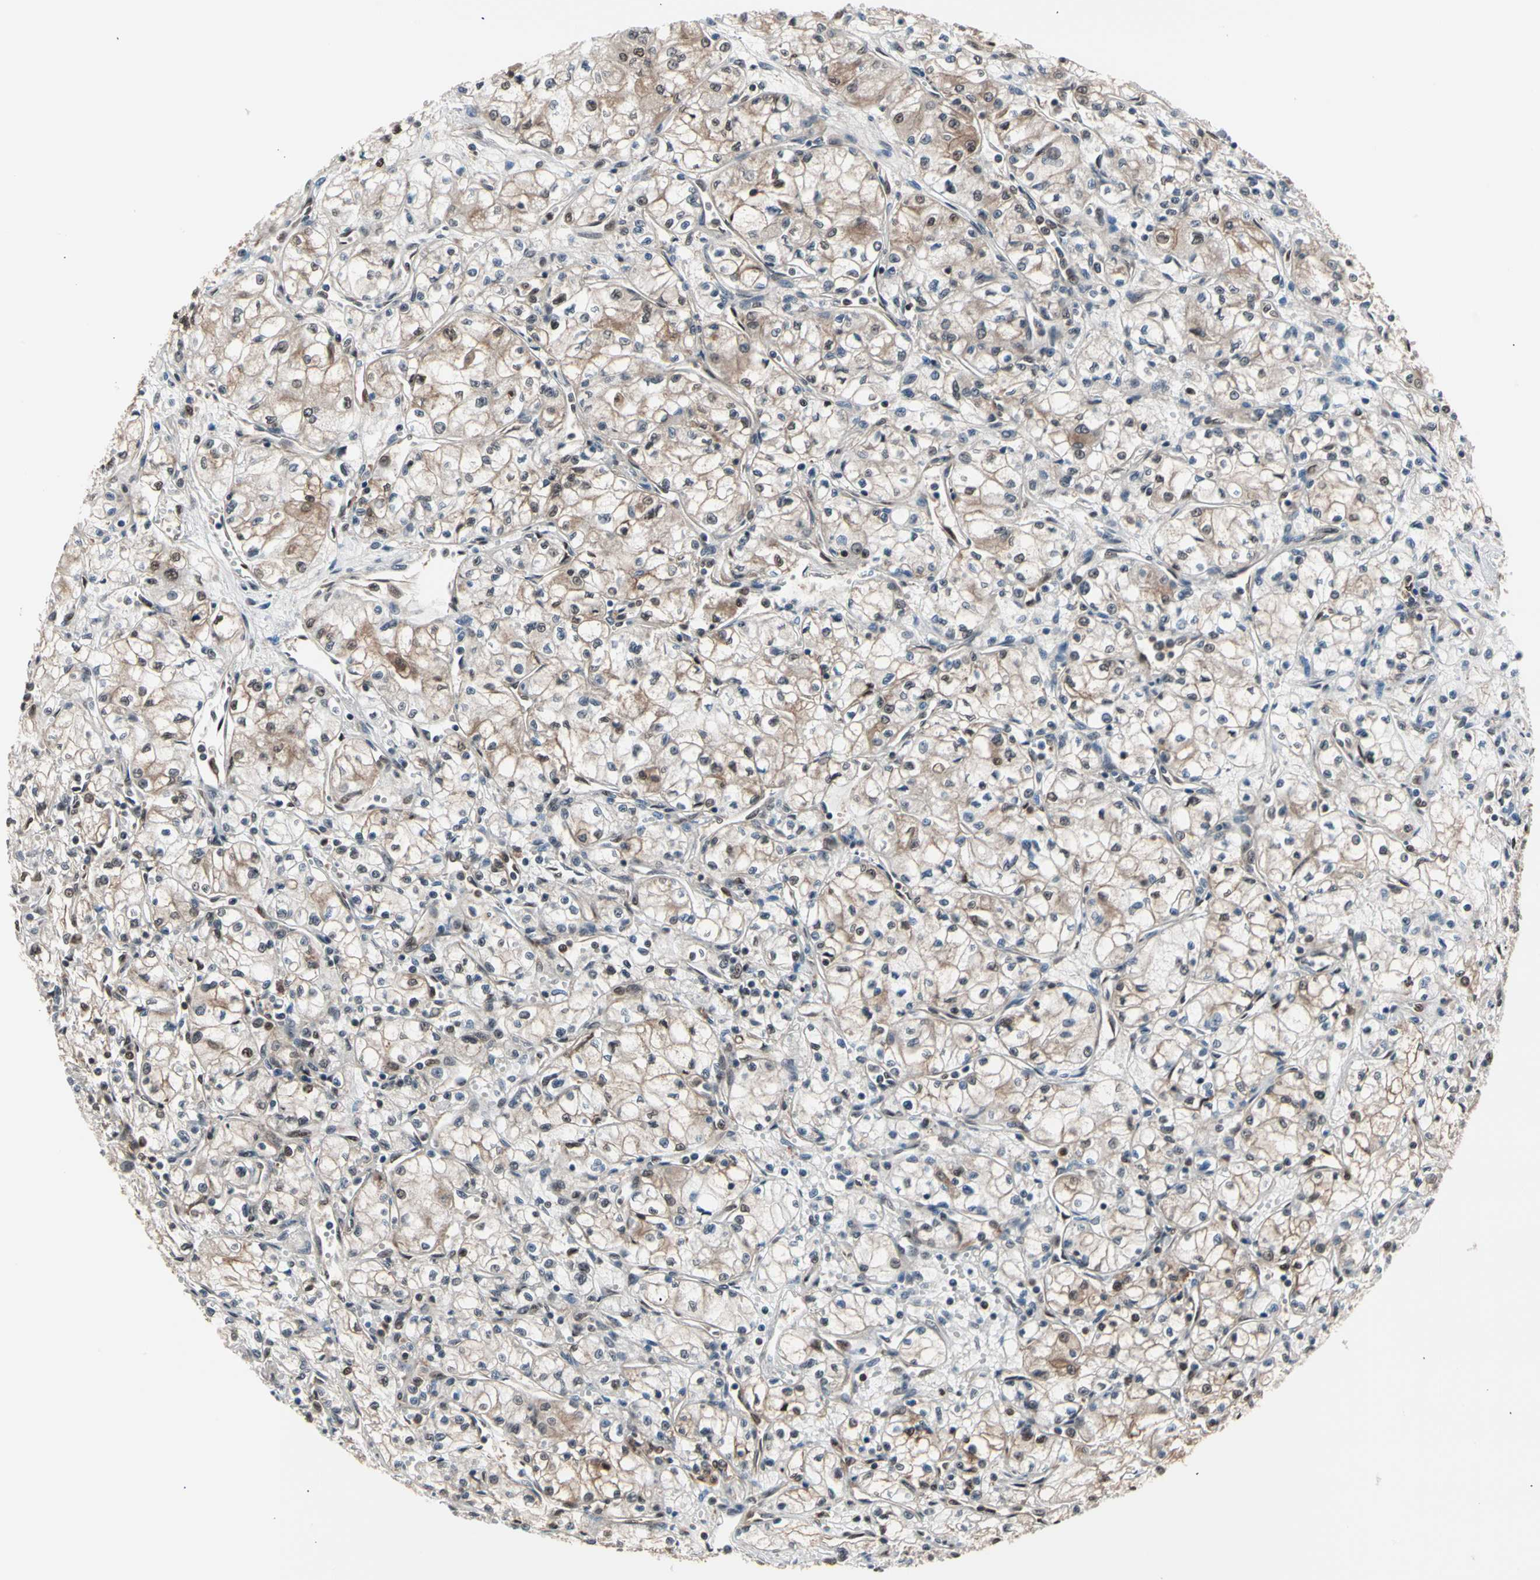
{"staining": {"intensity": "weak", "quantity": ">75%", "location": "cytoplasmic/membranous,nuclear"}, "tissue": "renal cancer", "cell_type": "Tumor cells", "image_type": "cancer", "snomed": [{"axis": "morphology", "description": "Normal tissue, NOS"}, {"axis": "morphology", "description": "Adenocarcinoma, NOS"}, {"axis": "topography", "description": "Kidney"}], "caption": "Immunohistochemical staining of human renal cancer shows low levels of weak cytoplasmic/membranous and nuclear staining in about >75% of tumor cells.", "gene": "PSMA2", "patient": {"sex": "male", "age": 59}}